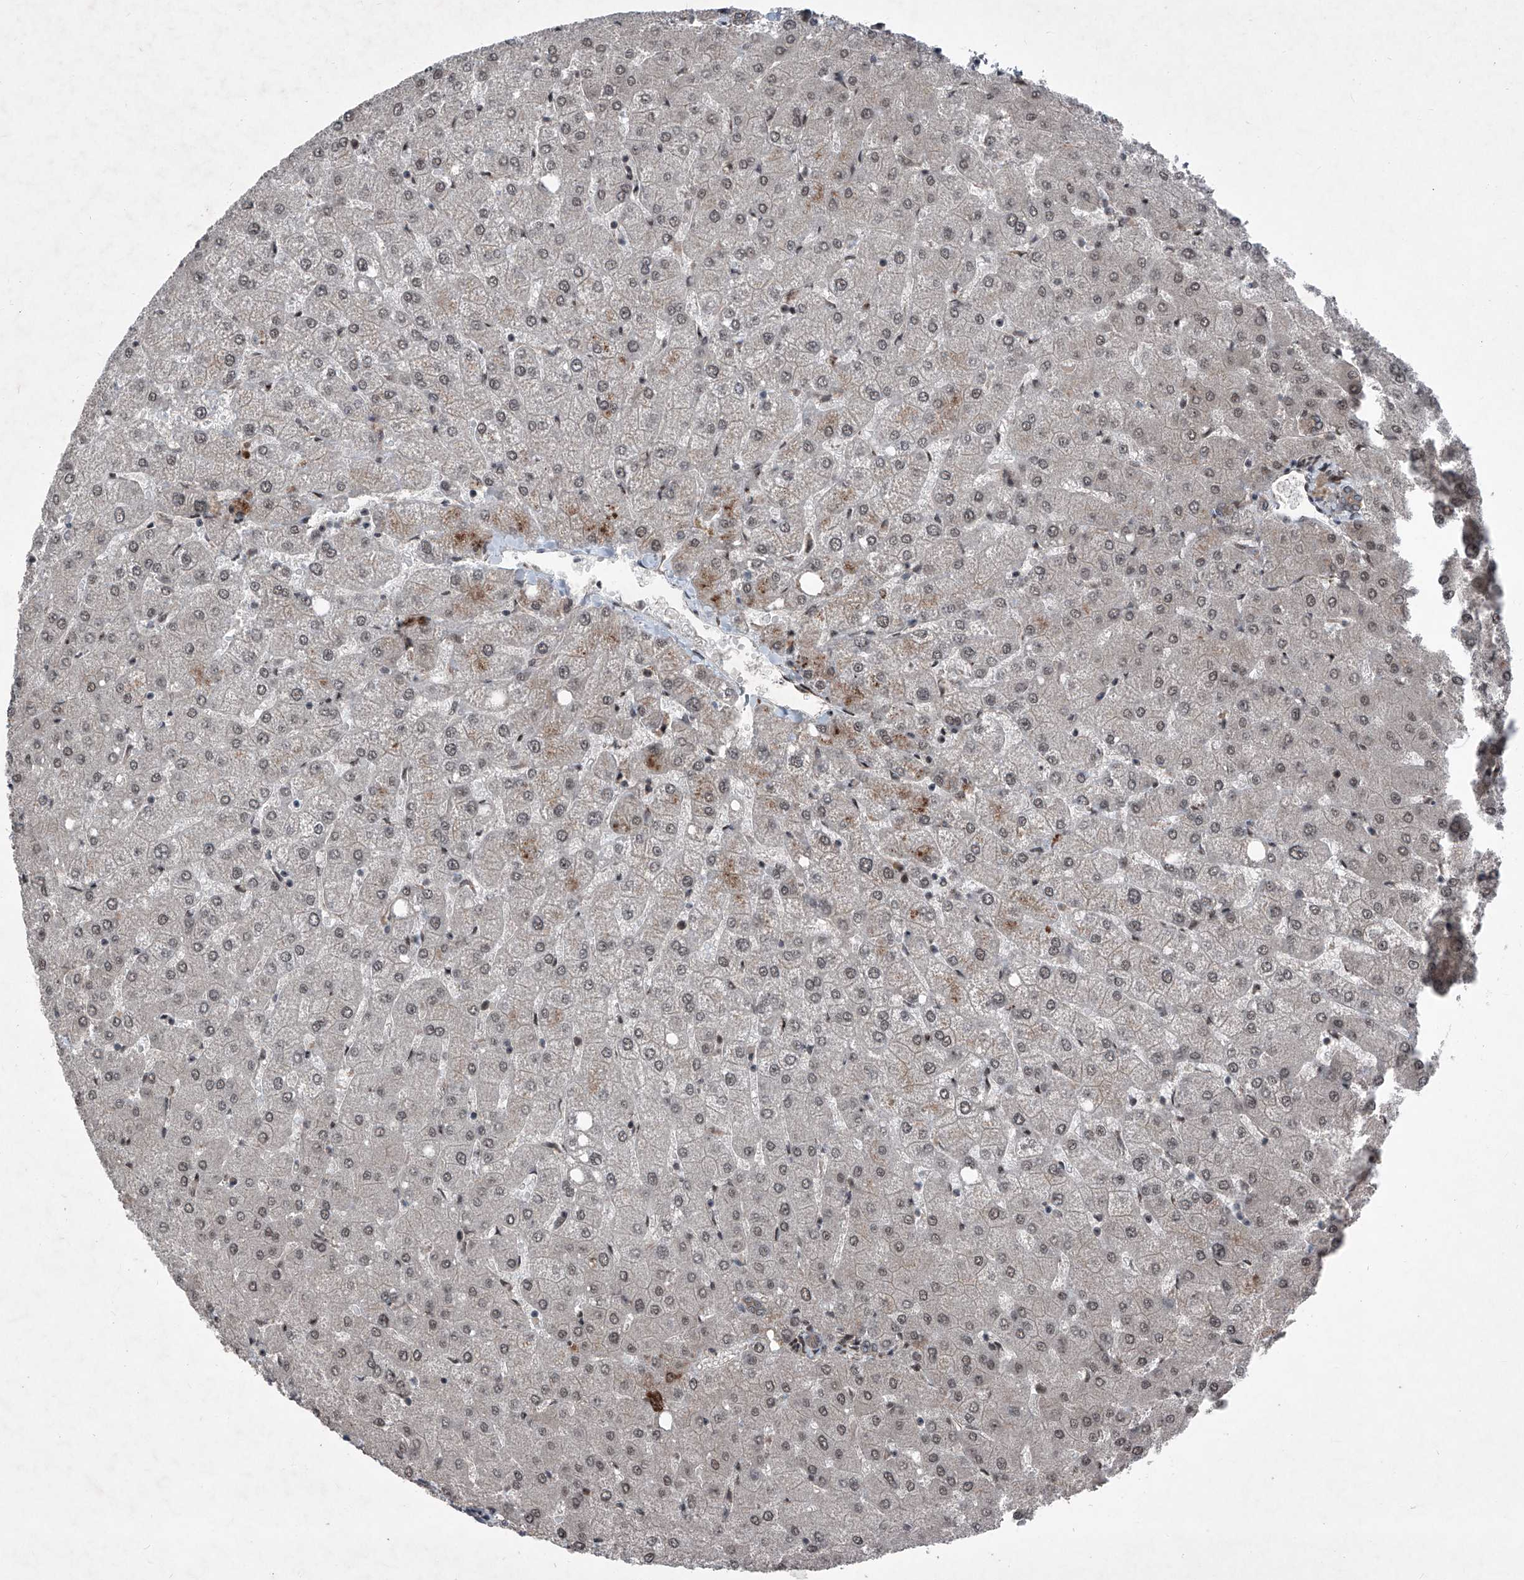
{"staining": {"intensity": "moderate", "quantity": "25%-75%", "location": "cytoplasmic/membranous"}, "tissue": "liver", "cell_type": "Cholangiocytes", "image_type": "normal", "snomed": [{"axis": "morphology", "description": "Normal tissue, NOS"}, {"axis": "topography", "description": "Liver"}], "caption": "IHC micrograph of unremarkable liver: liver stained using IHC reveals medium levels of moderate protein expression localized specifically in the cytoplasmic/membranous of cholangiocytes, appearing as a cytoplasmic/membranous brown color.", "gene": "COA7", "patient": {"sex": "female", "age": 54}}